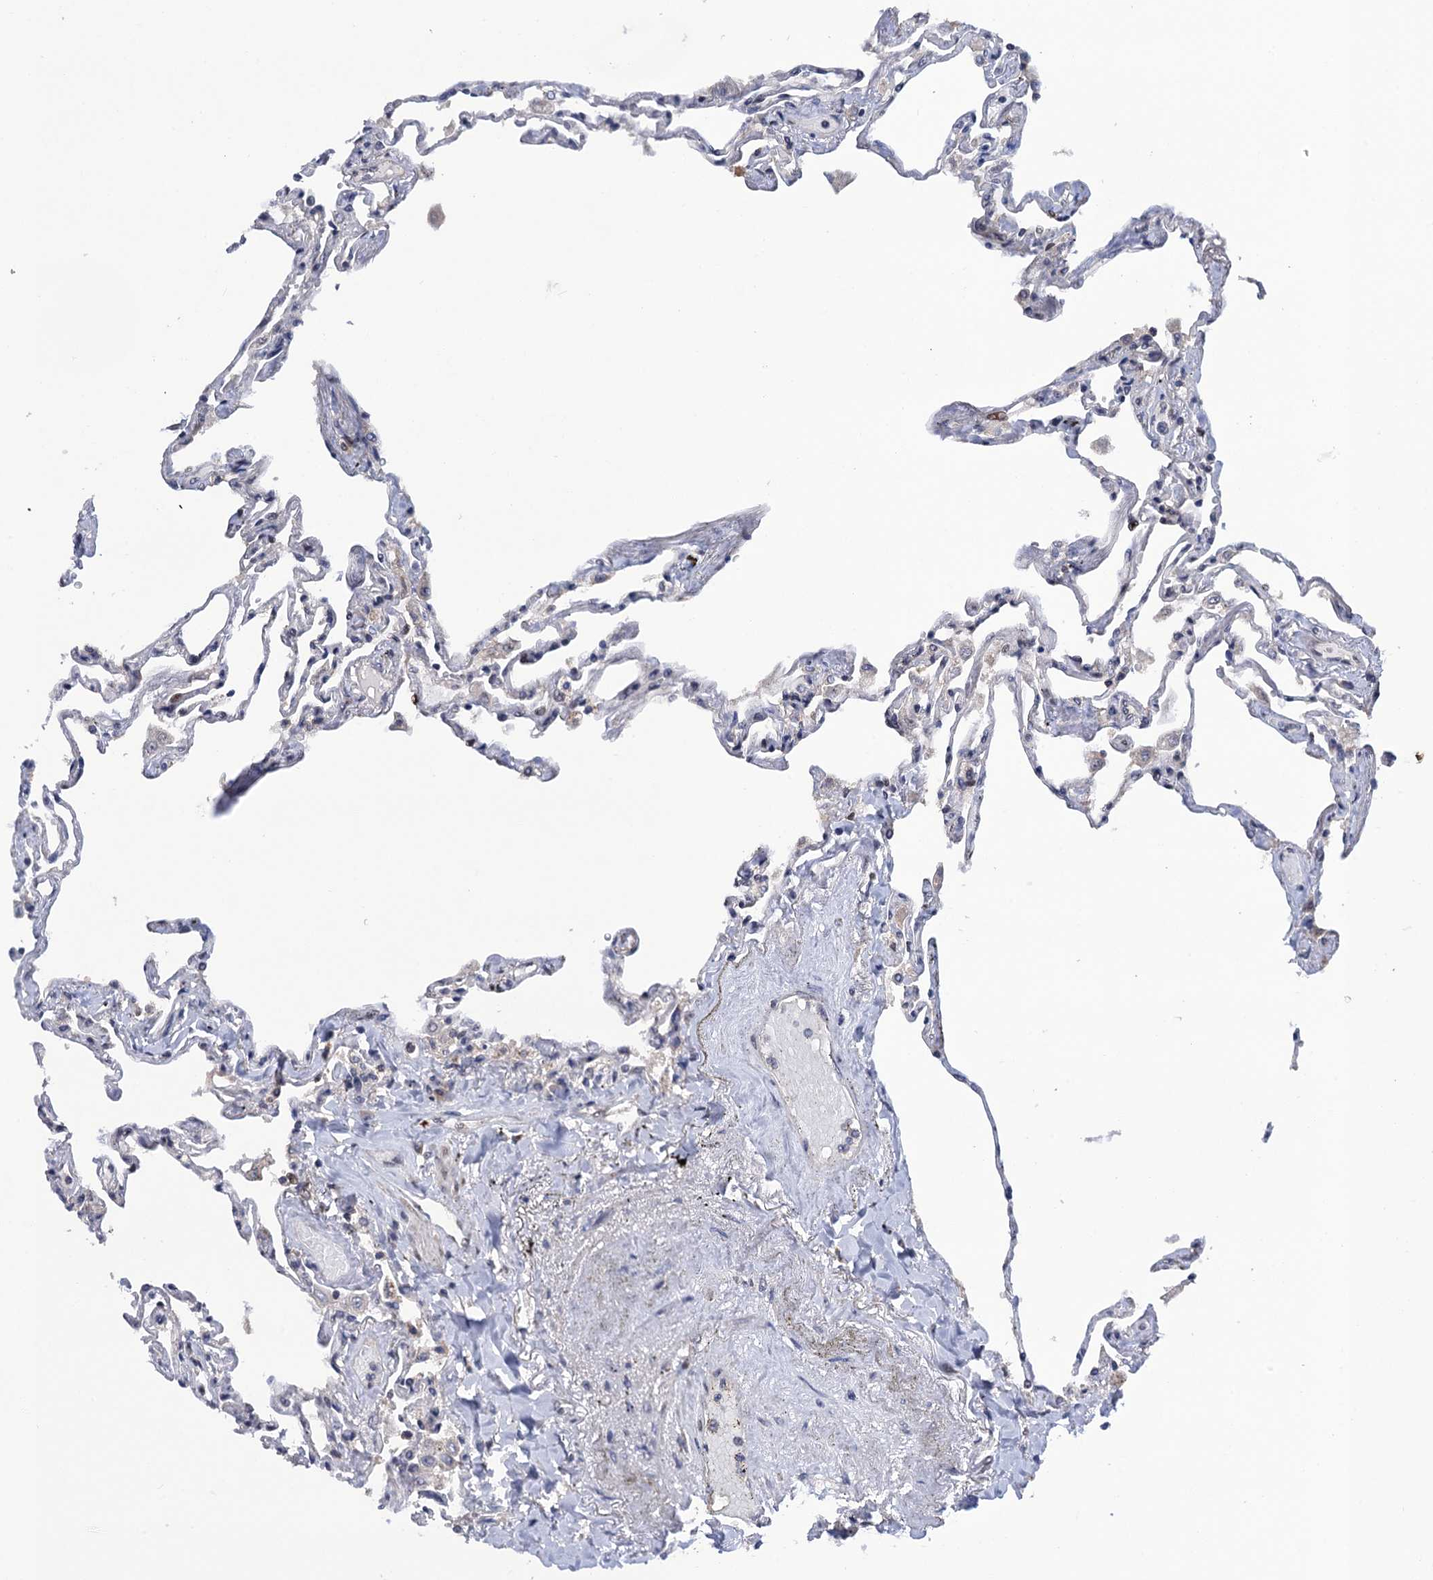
{"staining": {"intensity": "moderate", "quantity": "<25%", "location": "nuclear"}, "tissue": "lung", "cell_type": "Alveolar cells", "image_type": "normal", "snomed": [{"axis": "morphology", "description": "Normal tissue, NOS"}, {"axis": "topography", "description": "Lung"}], "caption": "Immunohistochemistry (IHC) (DAB (3,3'-diaminobenzidine)) staining of benign human lung exhibits moderate nuclear protein staining in about <25% of alveolar cells. (DAB (3,3'-diaminobenzidine) = brown stain, brightfield microscopy at high magnification).", "gene": "ZAR1L", "patient": {"sex": "female", "age": 67}}